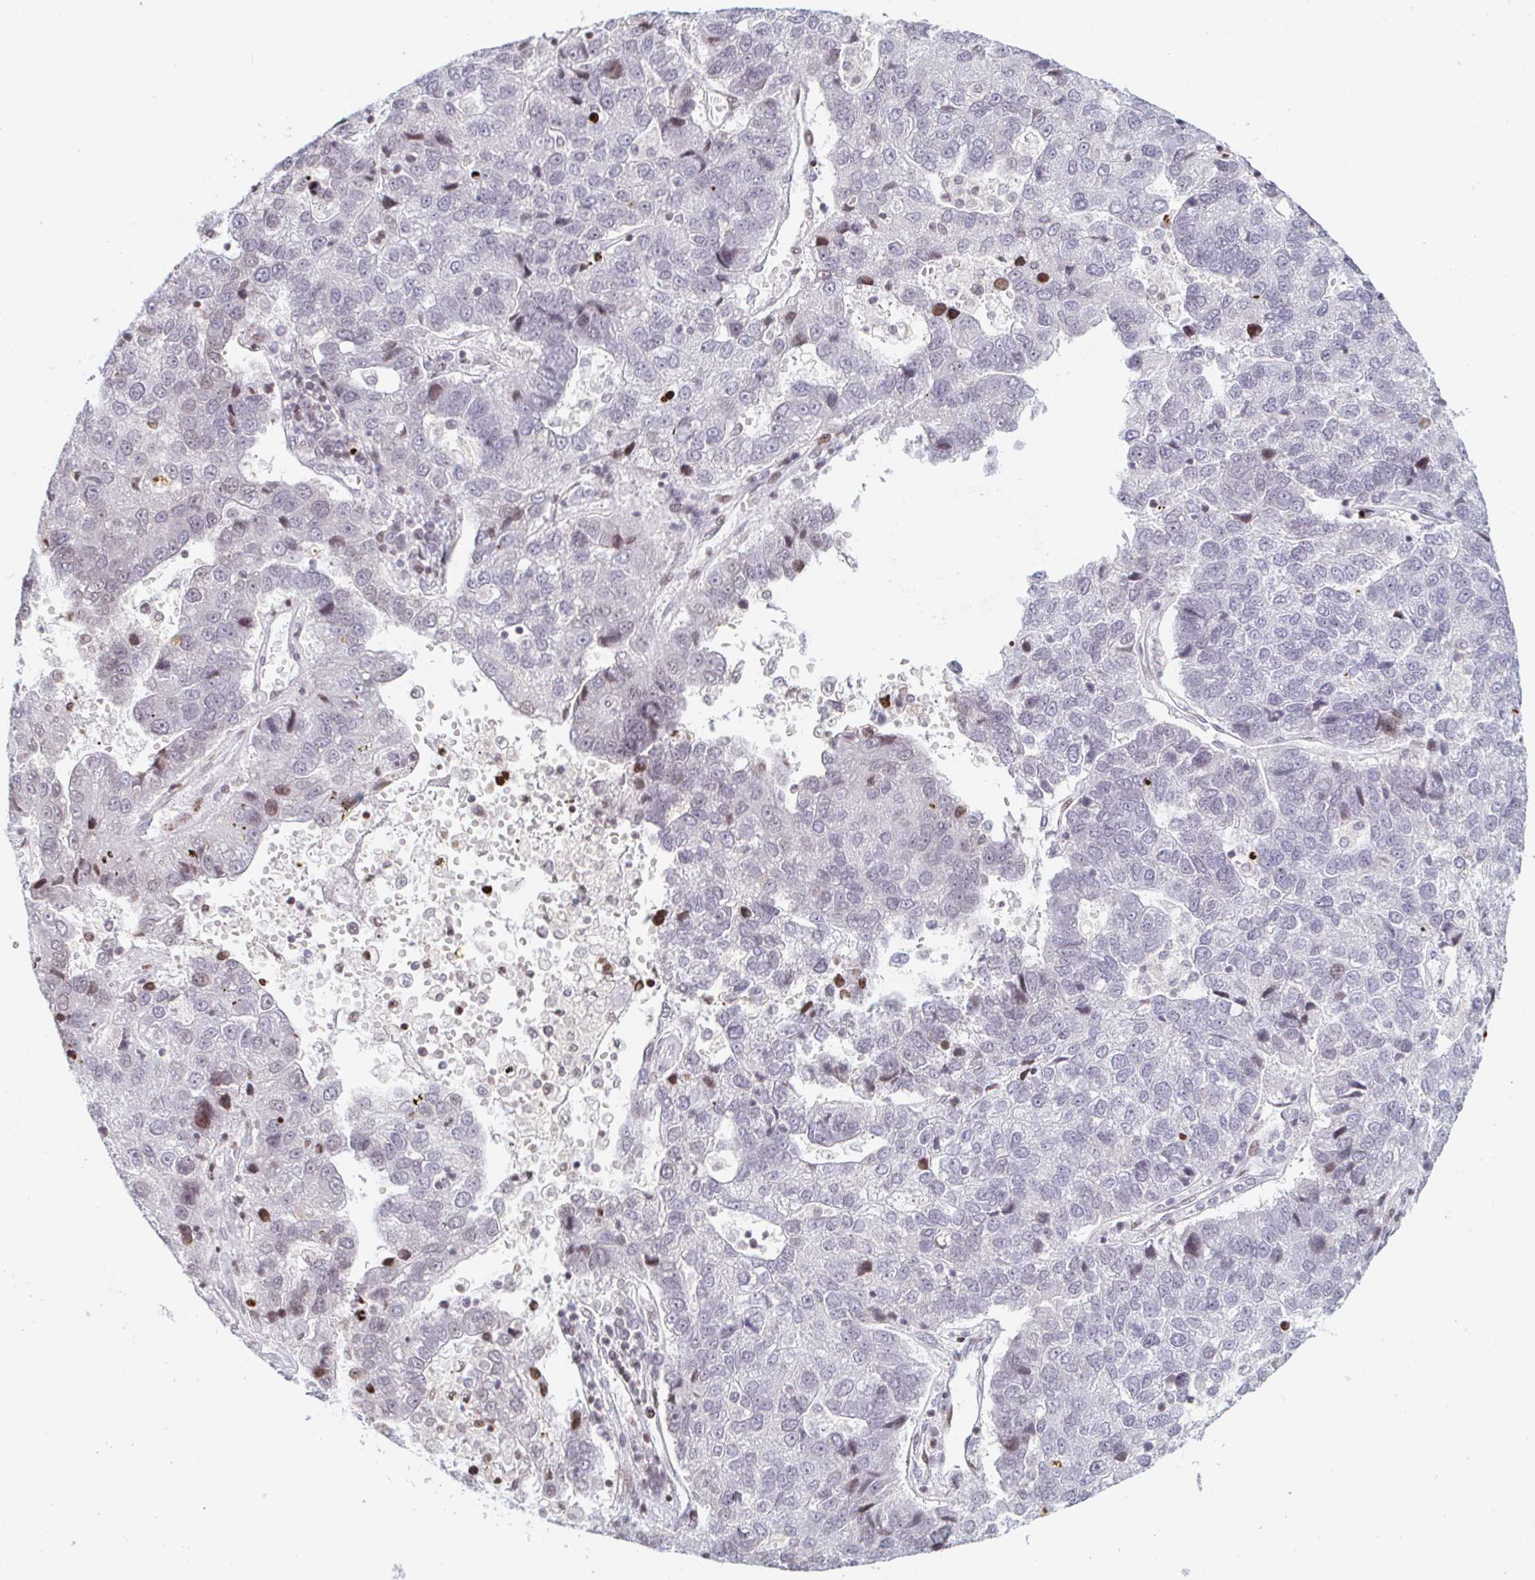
{"staining": {"intensity": "moderate", "quantity": "<25%", "location": "nuclear"}, "tissue": "pancreatic cancer", "cell_type": "Tumor cells", "image_type": "cancer", "snomed": [{"axis": "morphology", "description": "Adenocarcinoma, NOS"}, {"axis": "topography", "description": "Pancreas"}], "caption": "Pancreatic cancer was stained to show a protein in brown. There is low levels of moderate nuclear staining in about <25% of tumor cells.", "gene": "HOXC10", "patient": {"sex": "female", "age": 61}}